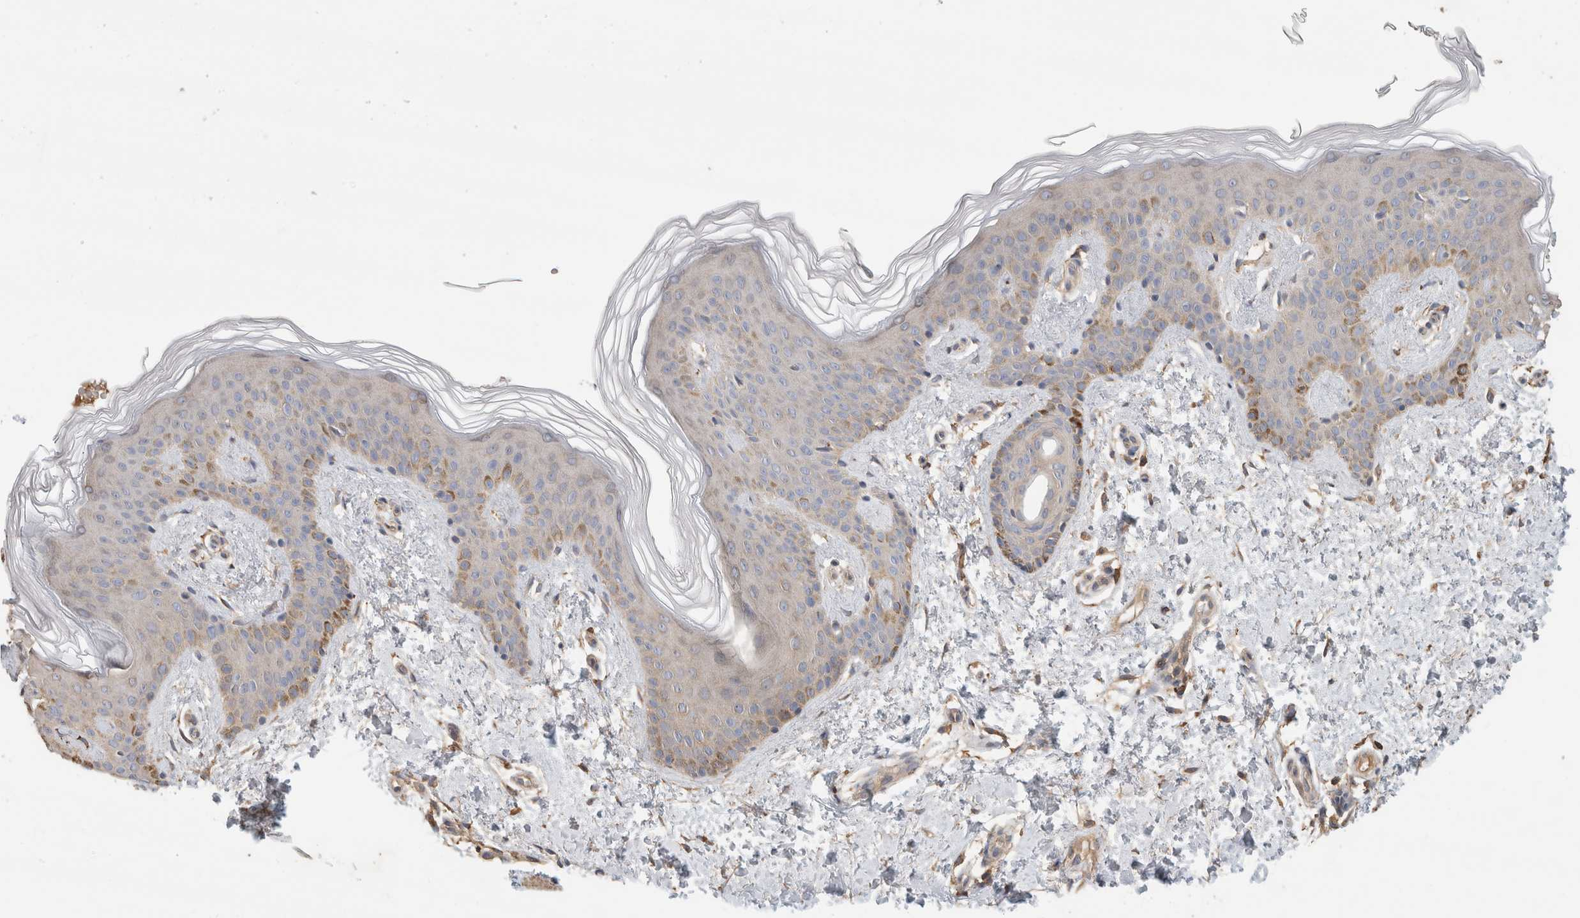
{"staining": {"intensity": "weak", "quantity": ">75%", "location": "cytoplasmic/membranous"}, "tissue": "skin", "cell_type": "Fibroblasts", "image_type": "normal", "snomed": [{"axis": "morphology", "description": "Normal tissue, NOS"}, {"axis": "morphology", "description": "Neoplasm, benign, NOS"}, {"axis": "topography", "description": "Skin"}, {"axis": "topography", "description": "Soft tissue"}], "caption": "Benign skin displays weak cytoplasmic/membranous positivity in approximately >75% of fibroblasts, visualized by immunohistochemistry. The protein of interest is shown in brown color, while the nuclei are stained blue.", "gene": "EIF4G3", "patient": {"sex": "male", "age": 26}}